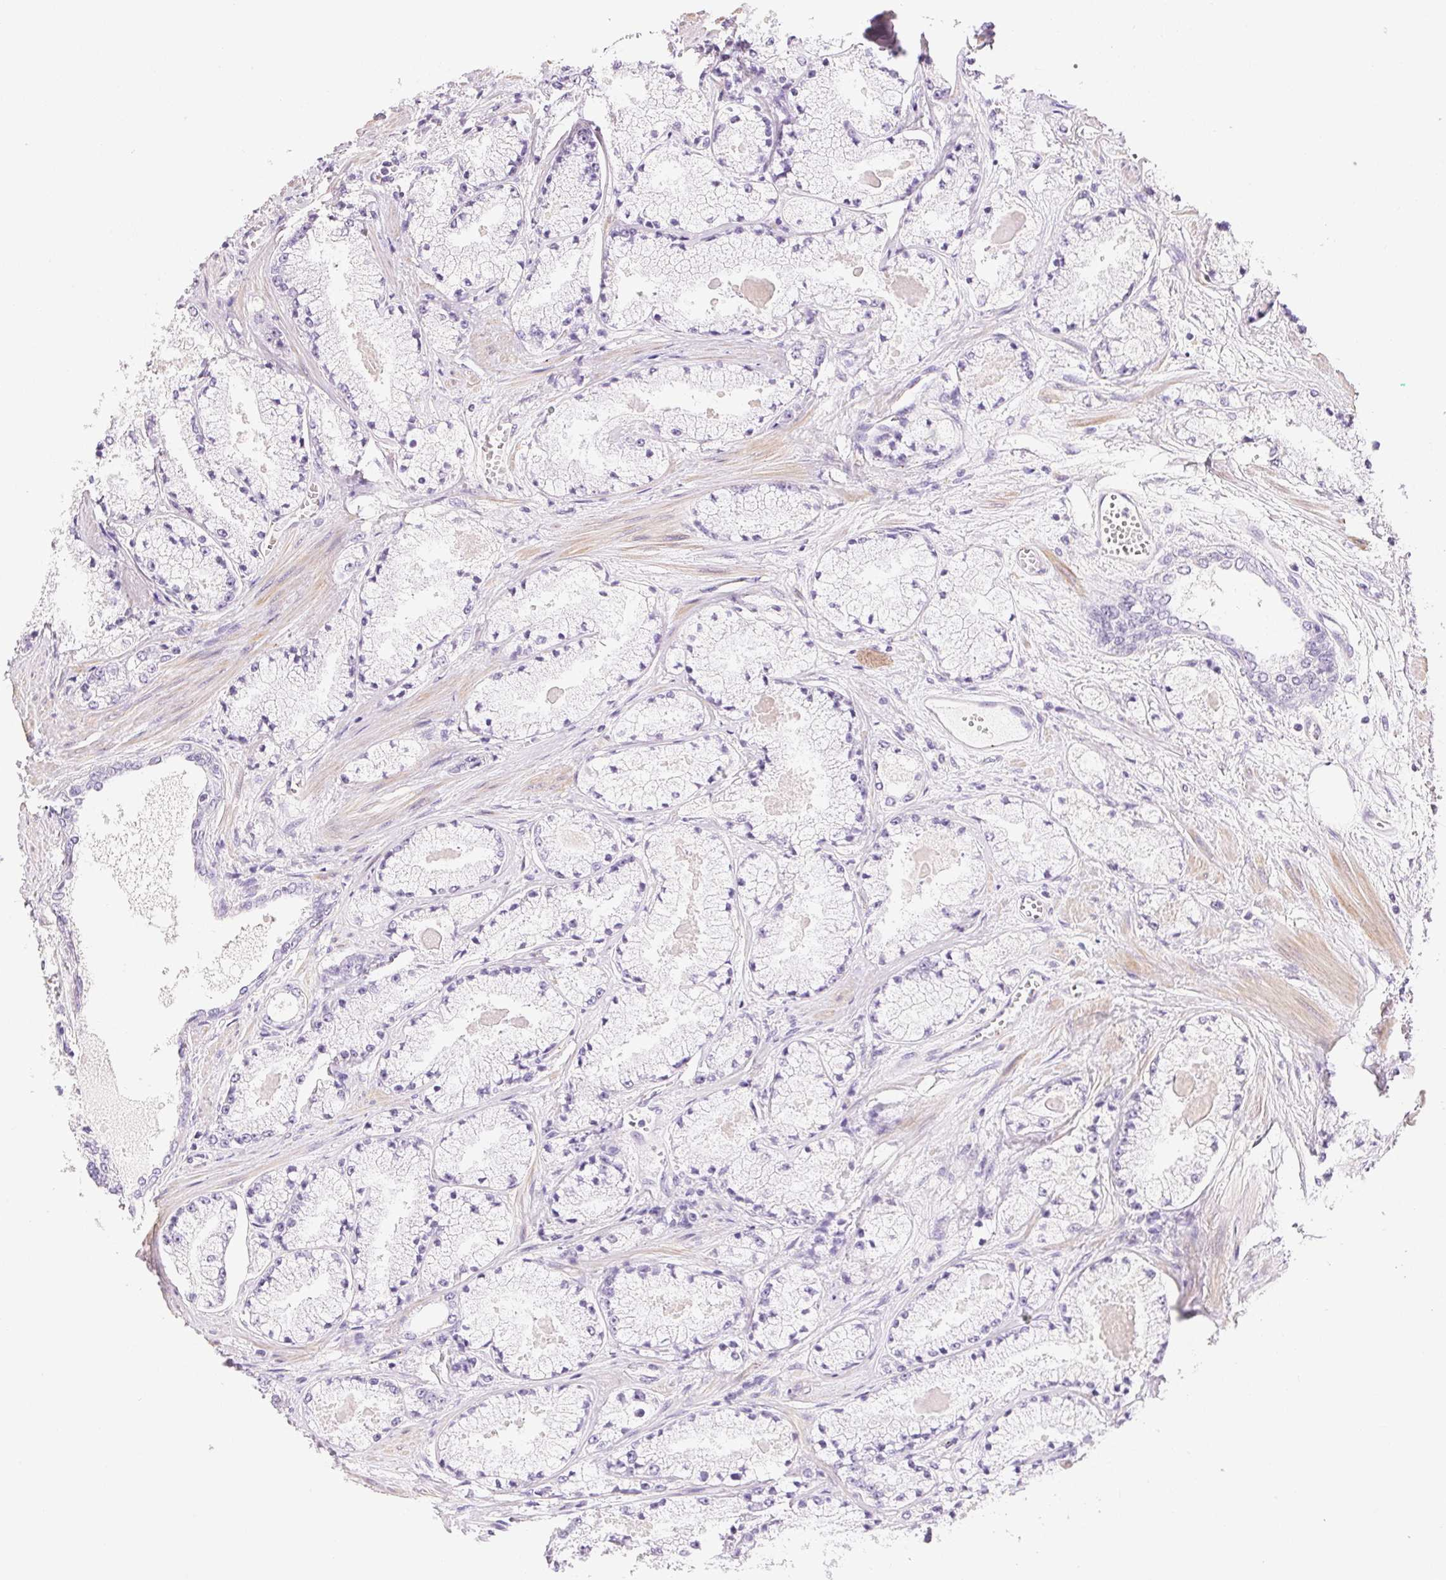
{"staining": {"intensity": "negative", "quantity": "none", "location": "none"}, "tissue": "prostate cancer", "cell_type": "Tumor cells", "image_type": "cancer", "snomed": [{"axis": "morphology", "description": "Adenocarcinoma, High grade"}, {"axis": "topography", "description": "Prostate"}], "caption": "There is no significant positivity in tumor cells of adenocarcinoma (high-grade) (prostate).", "gene": "KCNE2", "patient": {"sex": "male", "age": 63}}